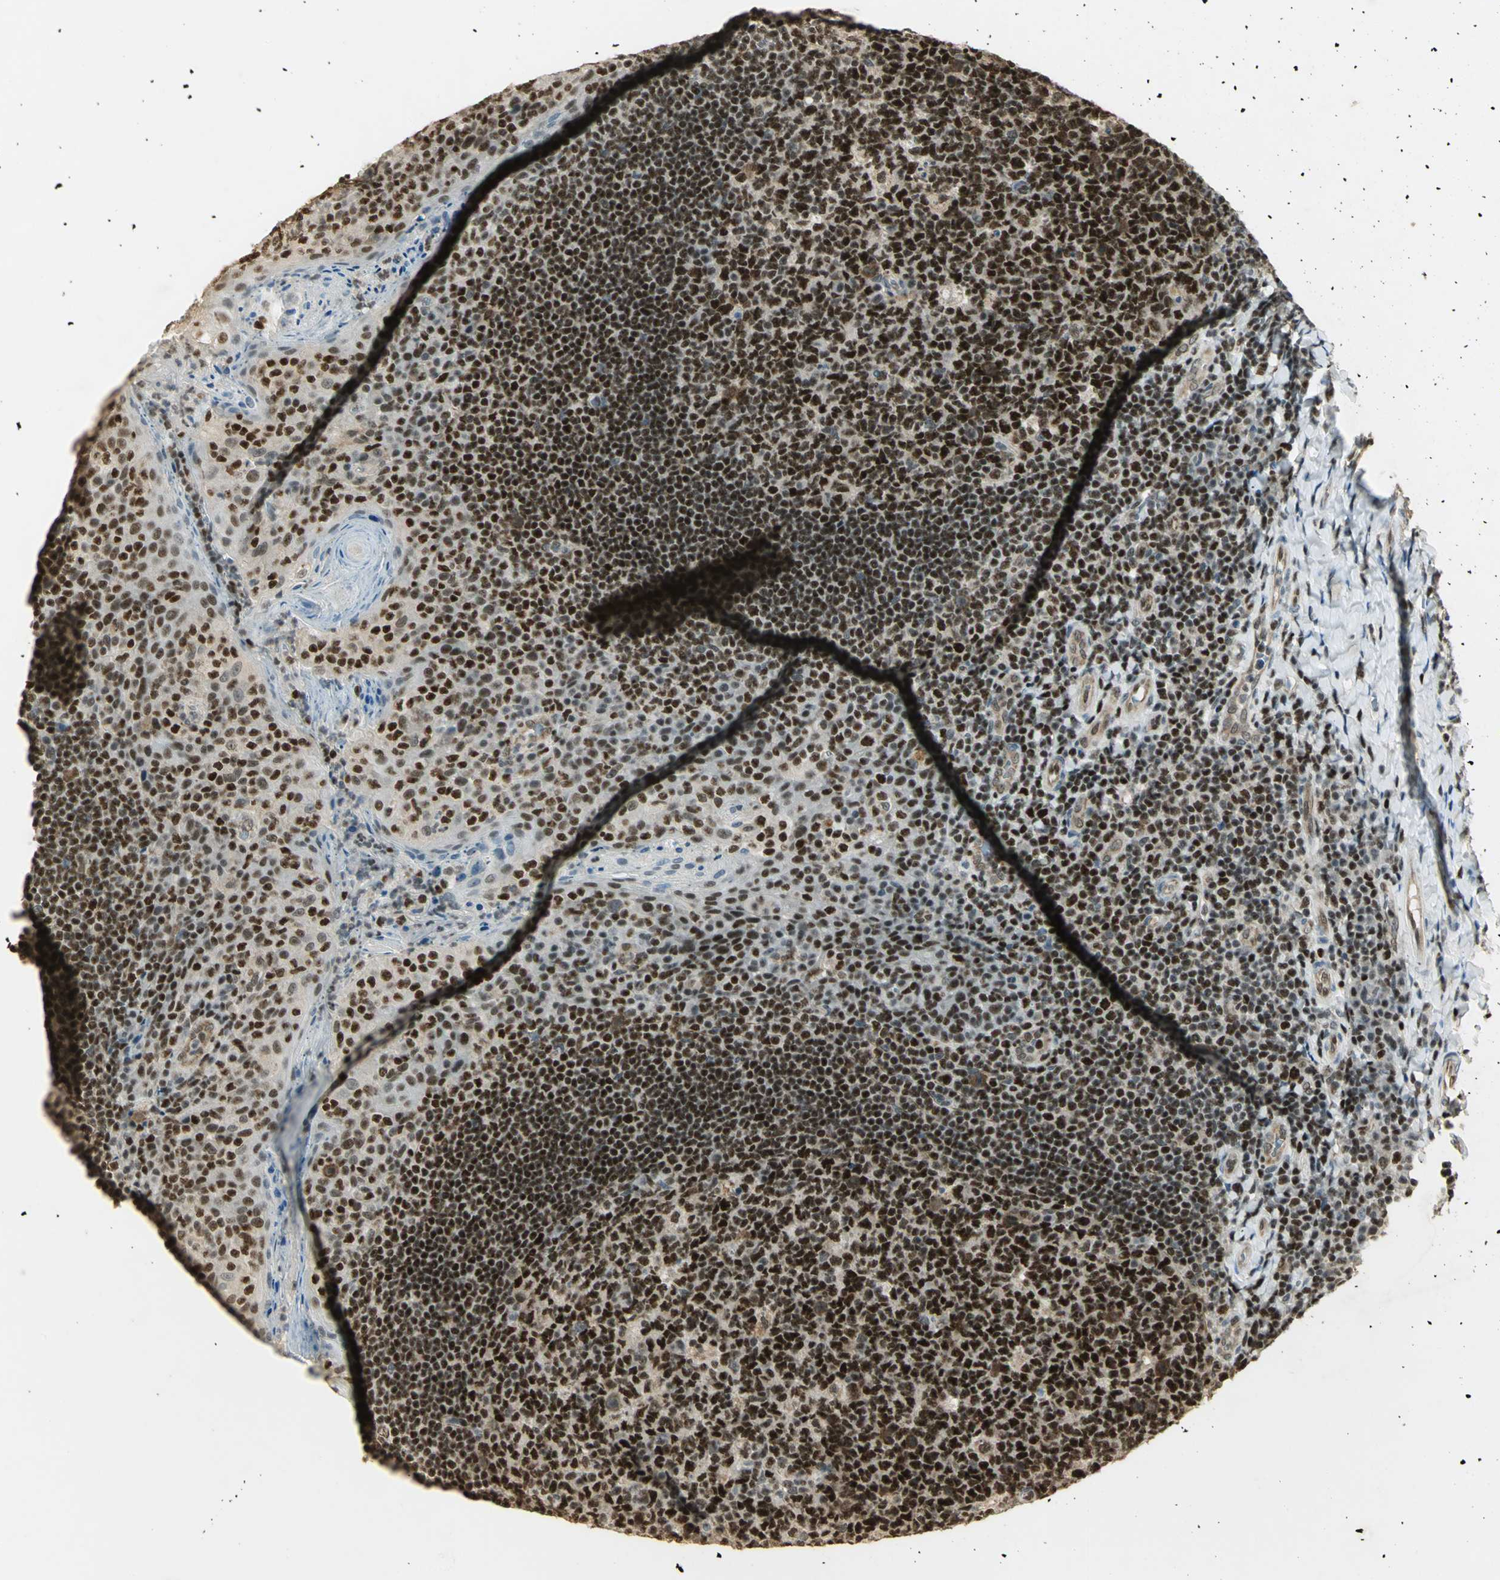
{"staining": {"intensity": "strong", "quantity": ">75%", "location": "nuclear"}, "tissue": "tonsil", "cell_type": "Germinal center cells", "image_type": "normal", "snomed": [{"axis": "morphology", "description": "Normal tissue, NOS"}, {"axis": "topography", "description": "Tonsil"}], "caption": "A brown stain labels strong nuclear staining of a protein in germinal center cells of unremarkable tonsil. (Brightfield microscopy of DAB IHC at high magnification).", "gene": "ELF1", "patient": {"sex": "male", "age": 17}}